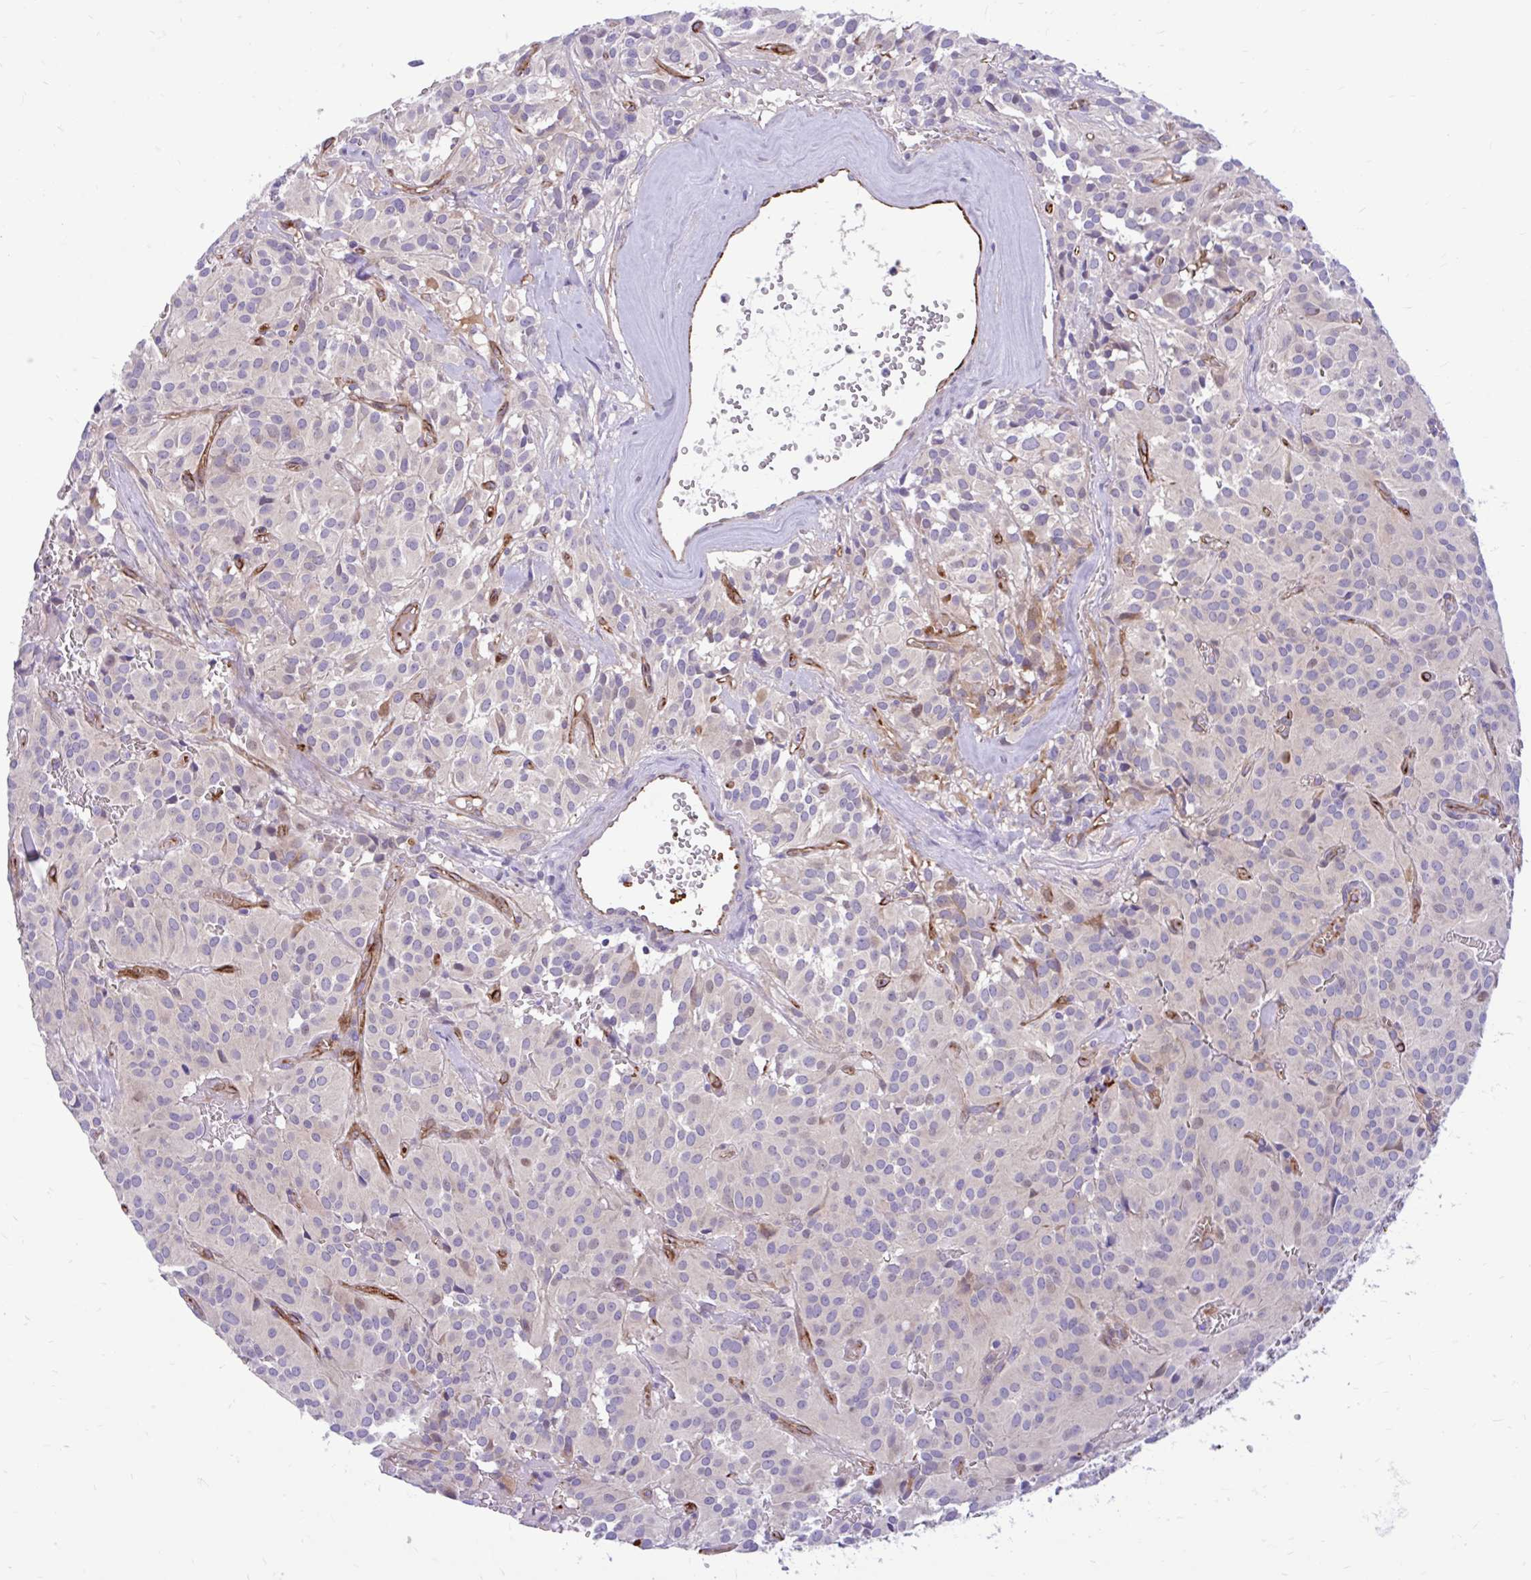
{"staining": {"intensity": "negative", "quantity": "none", "location": "none"}, "tissue": "glioma", "cell_type": "Tumor cells", "image_type": "cancer", "snomed": [{"axis": "morphology", "description": "Glioma, malignant, Low grade"}, {"axis": "topography", "description": "Brain"}], "caption": "IHC micrograph of human malignant glioma (low-grade) stained for a protein (brown), which displays no positivity in tumor cells. (DAB IHC, high magnification).", "gene": "ESPNL", "patient": {"sex": "male", "age": 42}}